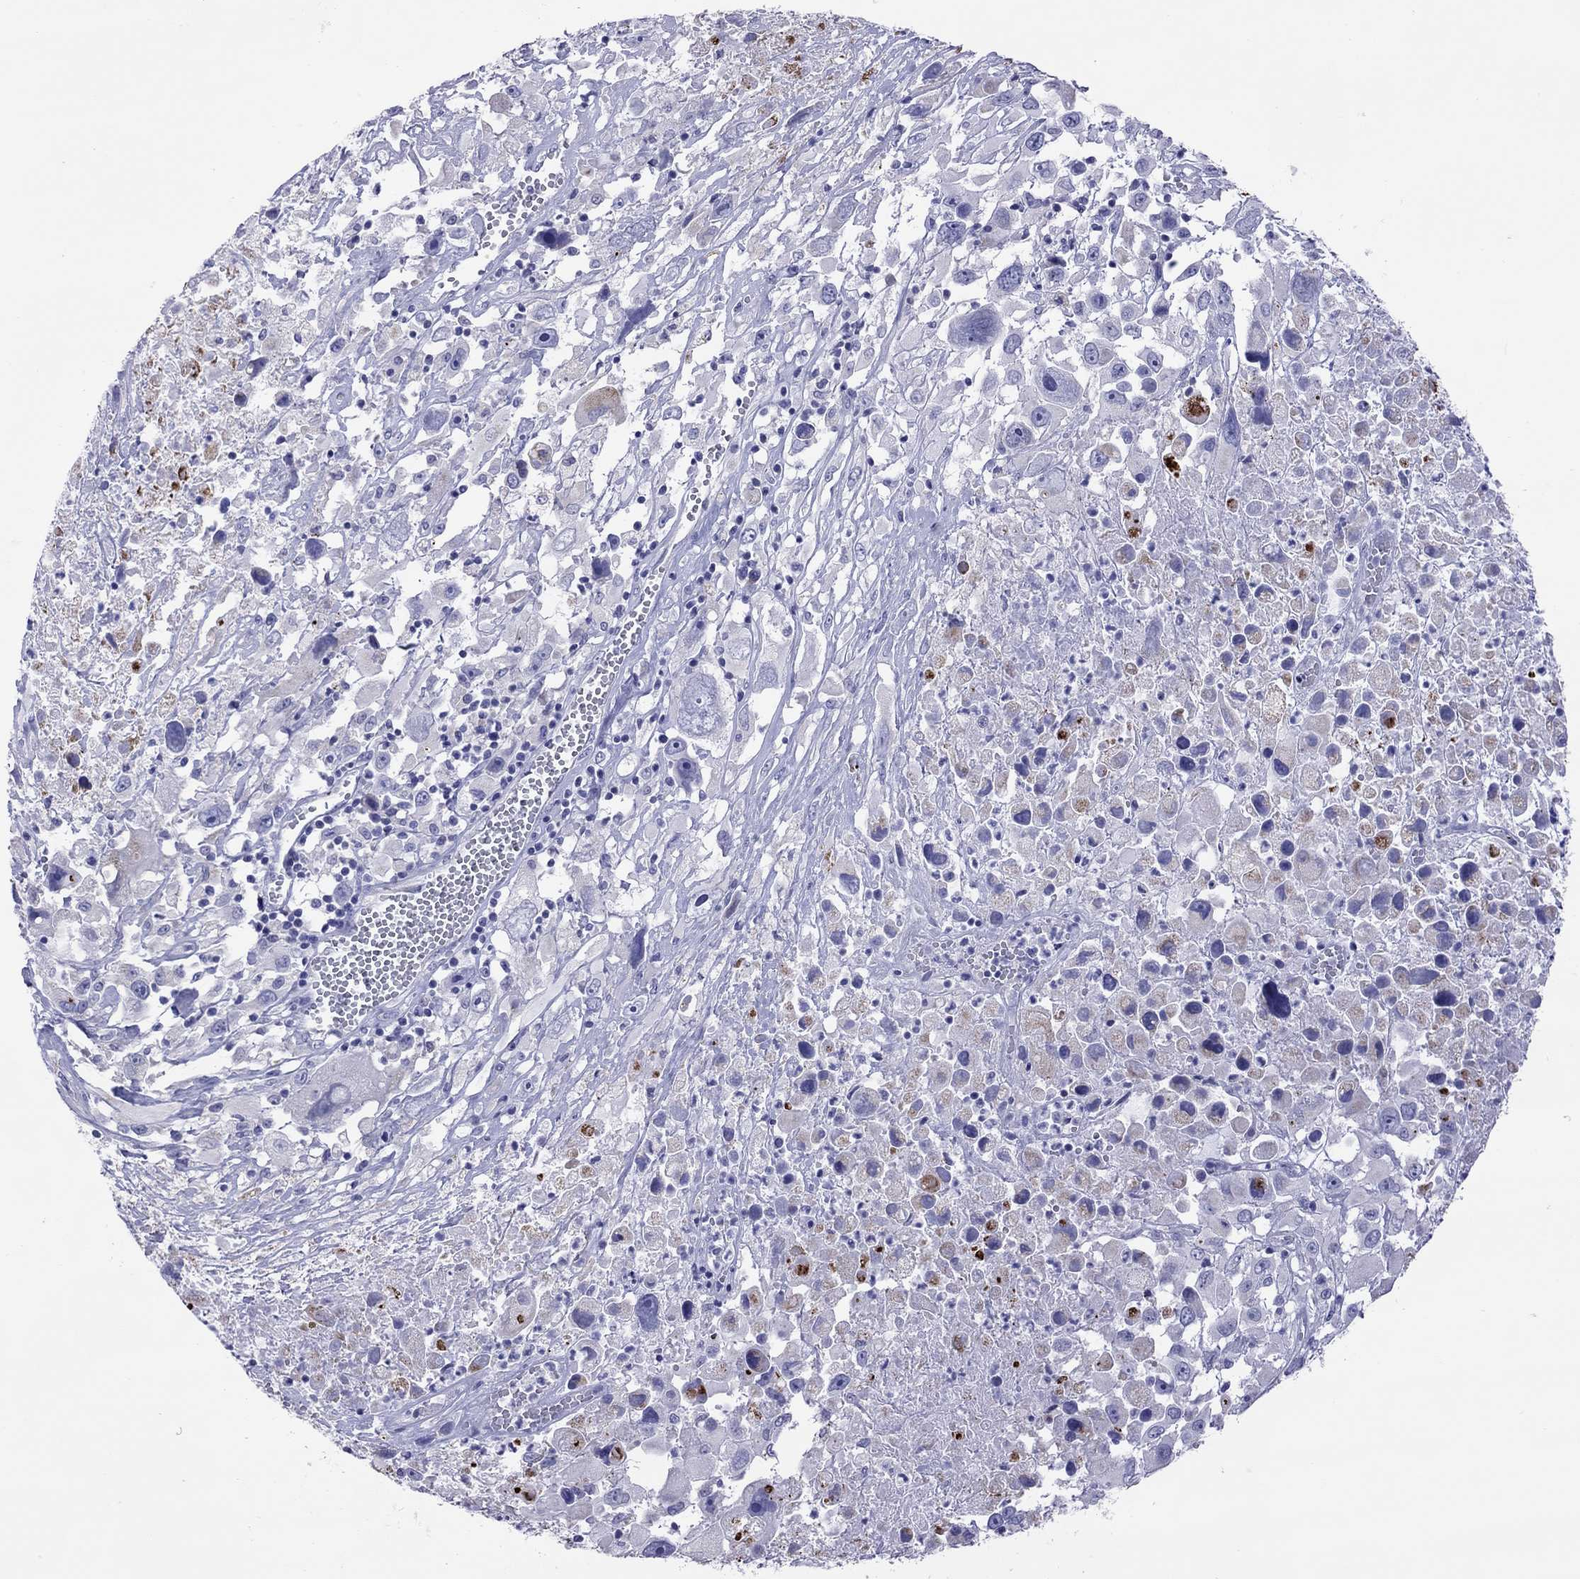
{"staining": {"intensity": "negative", "quantity": "none", "location": "none"}, "tissue": "melanoma", "cell_type": "Tumor cells", "image_type": "cancer", "snomed": [{"axis": "morphology", "description": "Malignant melanoma, Metastatic site"}, {"axis": "topography", "description": "Soft tissue"}], "caption": "An IHC histopathology image of malignant melanoma (metastatic site) is shown. There is no staining in tumor cells of malignant melanoma (metastatic site).", "gene": "COL9A1", "patient": {"sex": "male", "age": 50}}